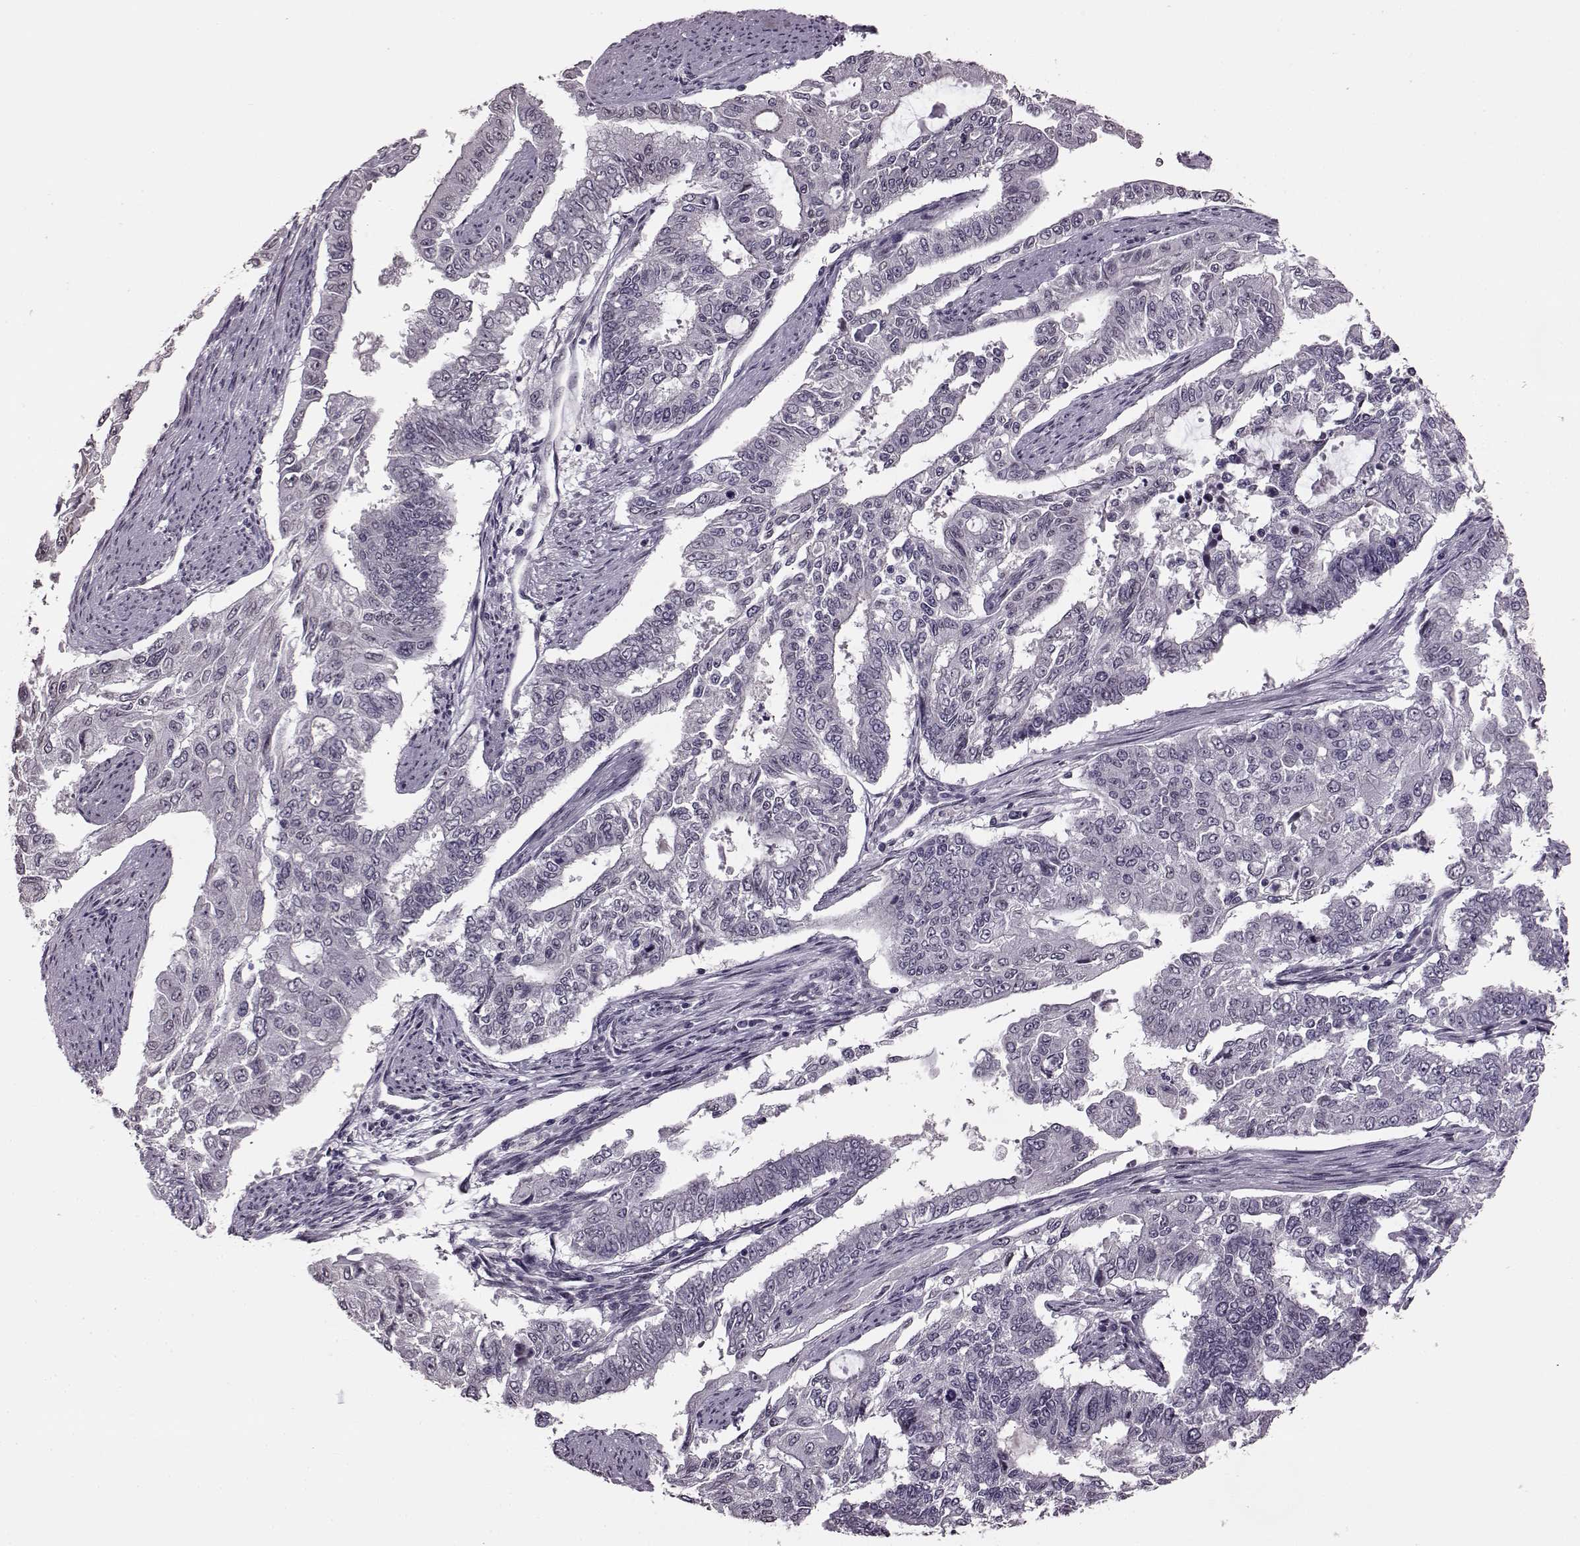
{"staining": {"intensity": "negative", "quantity": "none", "location": "none"}, "tissue": "endometrial cancer", "cell_type": "Tumor cells", "image_type": "cancer", "snomed": [{"axis": "morphology", "description": "Adenocarcinoma, NOS"}, {"axis": "topography", "description": "Uterus"}], "caption": "Tumor cells show no significant expression in adenocarcinoma (endometrial).", "gene": "STX1B", "patient": {"sex": "female", "age": 59}}